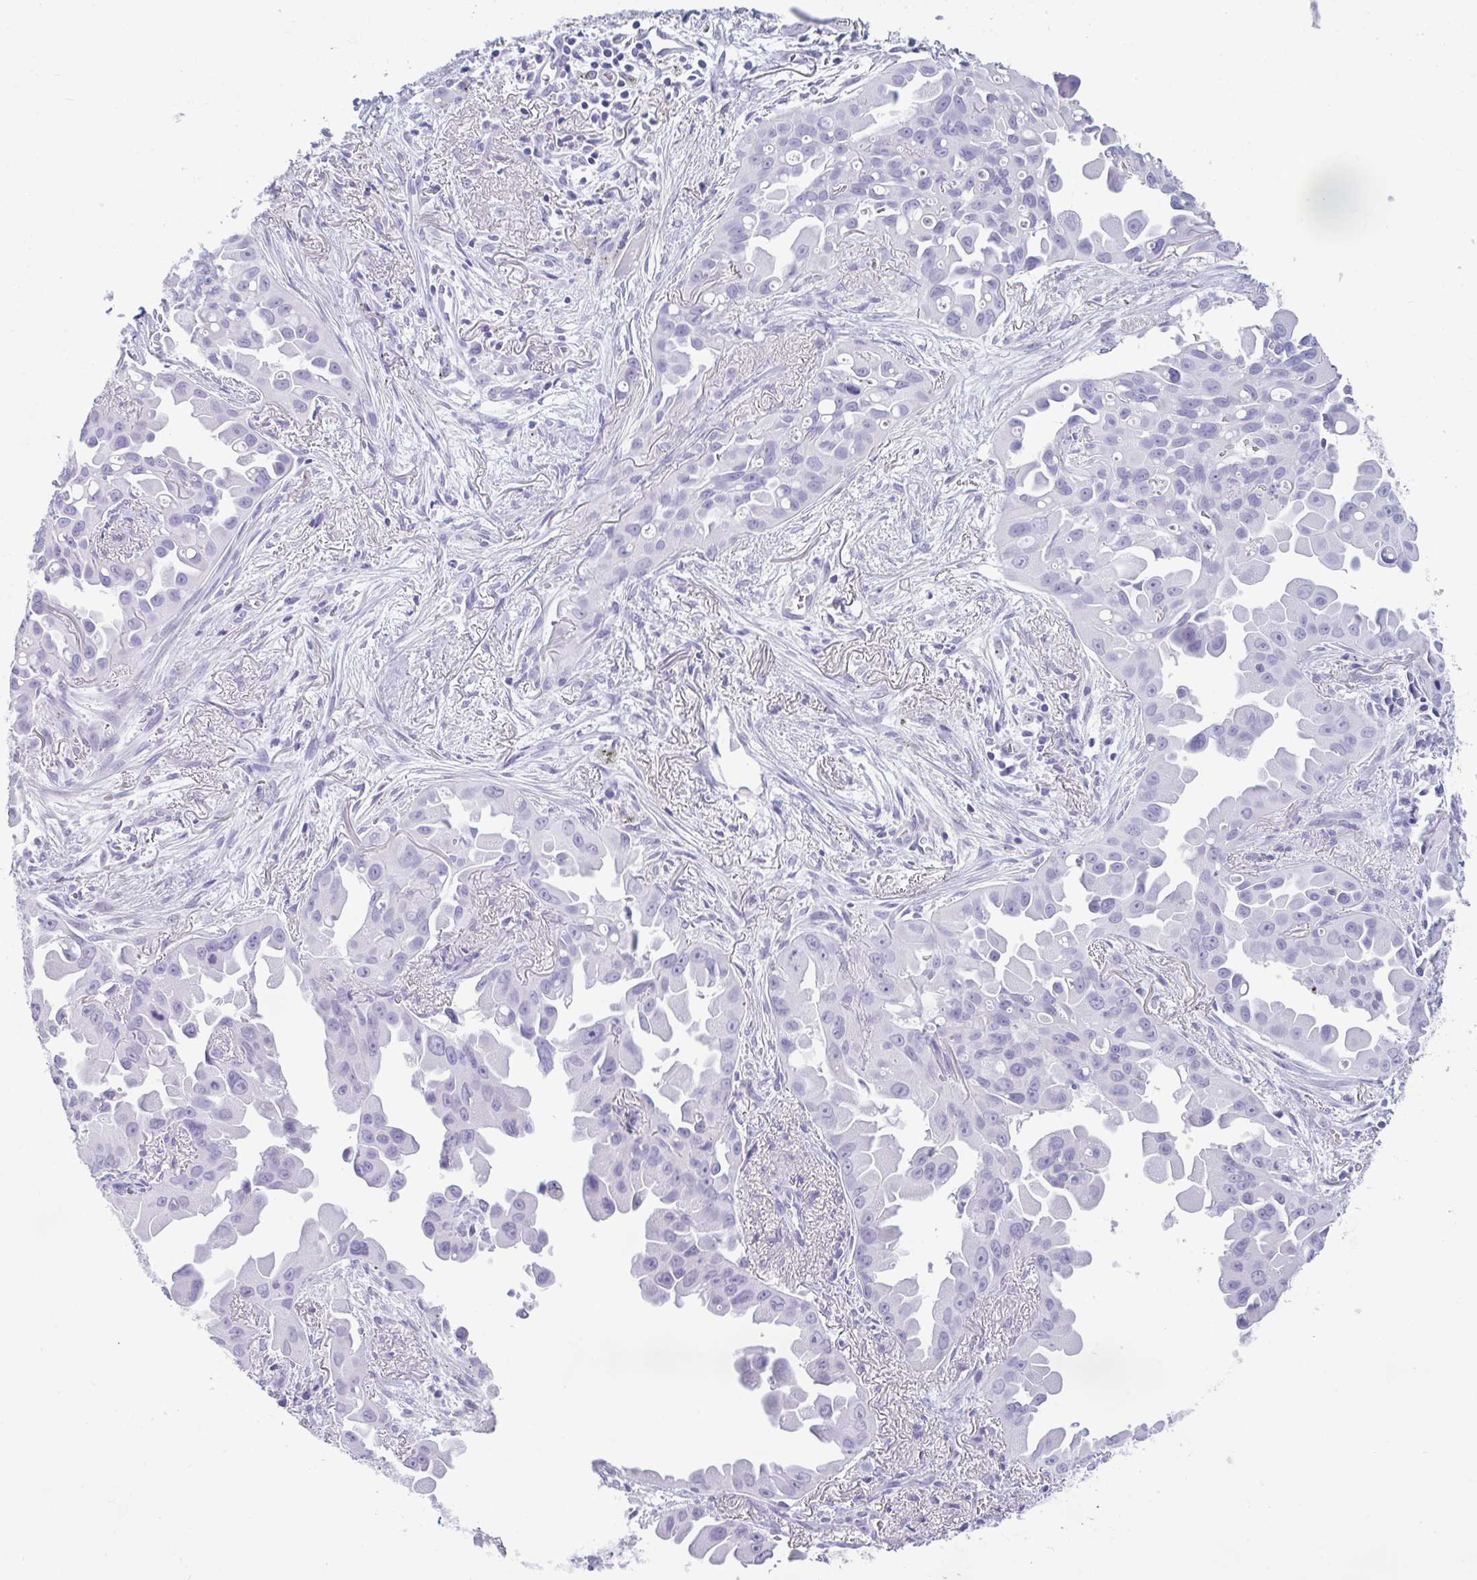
{"staining": {"intensity": "negative", "quantity": "none", "location": "none"}, "tissue": "lung cancer", "cell_type": "Tumor cells", "image_type": "cancer", "snomed": [{"axis": "morphology", "description": "Adenocarcinoma, NOS"}, {"axis": "topography", "description": "Lung"}], "caption": "IHC histopathology image of neoplastic tissue: human adenocarcinoma (lung) stained with DAB demonstrates no significant protein positivity in tumor cells.", "gene": "RASL10A", "patient": {"sex": "male", "age": 68}}